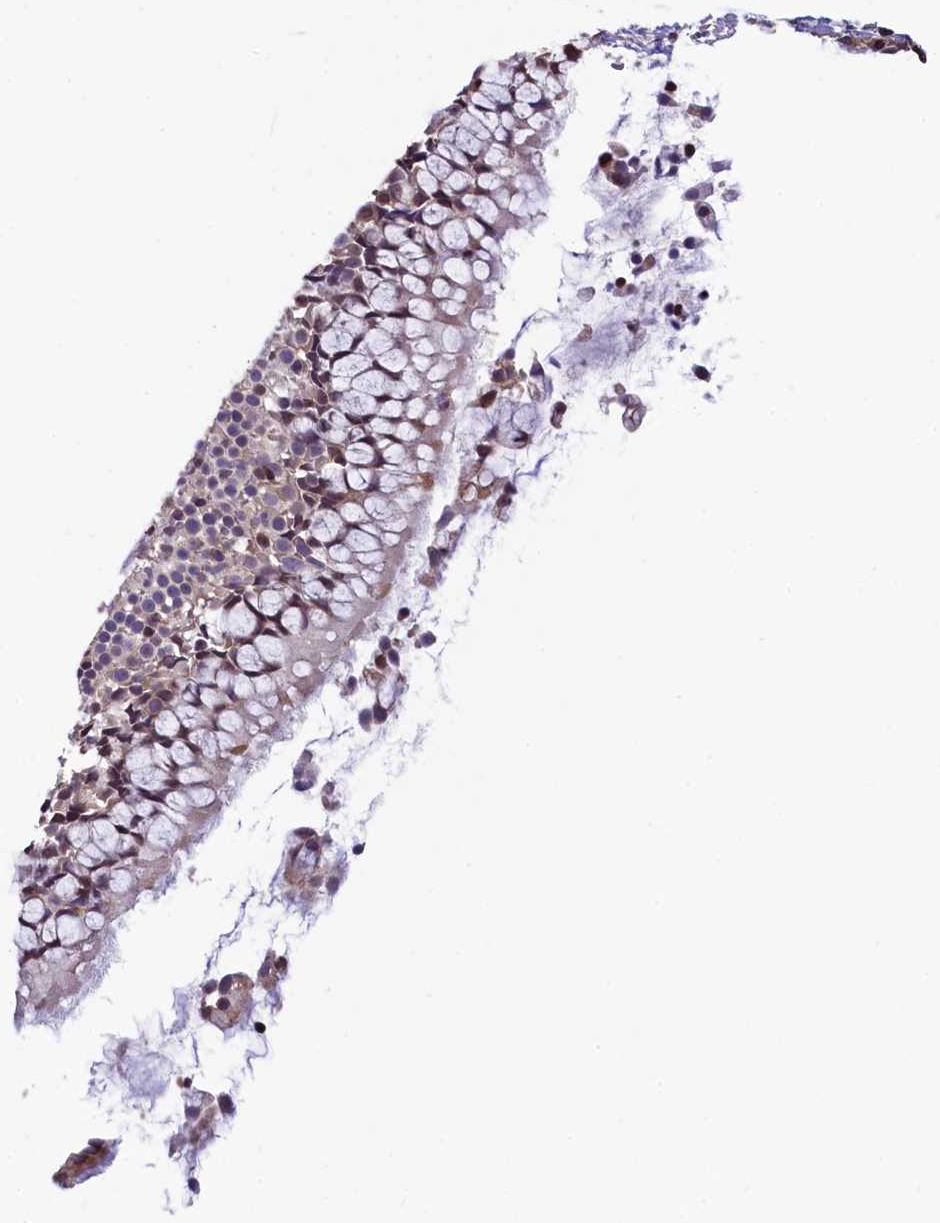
{"staining": {"intensity": "weak", "quantity": "25%-75%", "location": "cytoplasmic/membranous"}, "tissue": "nasopharynx", "cell_type": "Respiratory epithelial cells", "image_type": "normal", "snomed": [{"axis": "morphology", "description": "Normal tissue, NOS"}, {"axis": "topography", "description": "Nasopharynx"}], "caption": "A histopathology image showing weak cytoplasmic/membranous expression in about 25%-75% of respiratory epithelial cells in unremarkable nasopharynx, as visualized by brown immunohistochemical staining.", "gene": "ZNF2", "patient": {"sex": "male", "age": 32}}